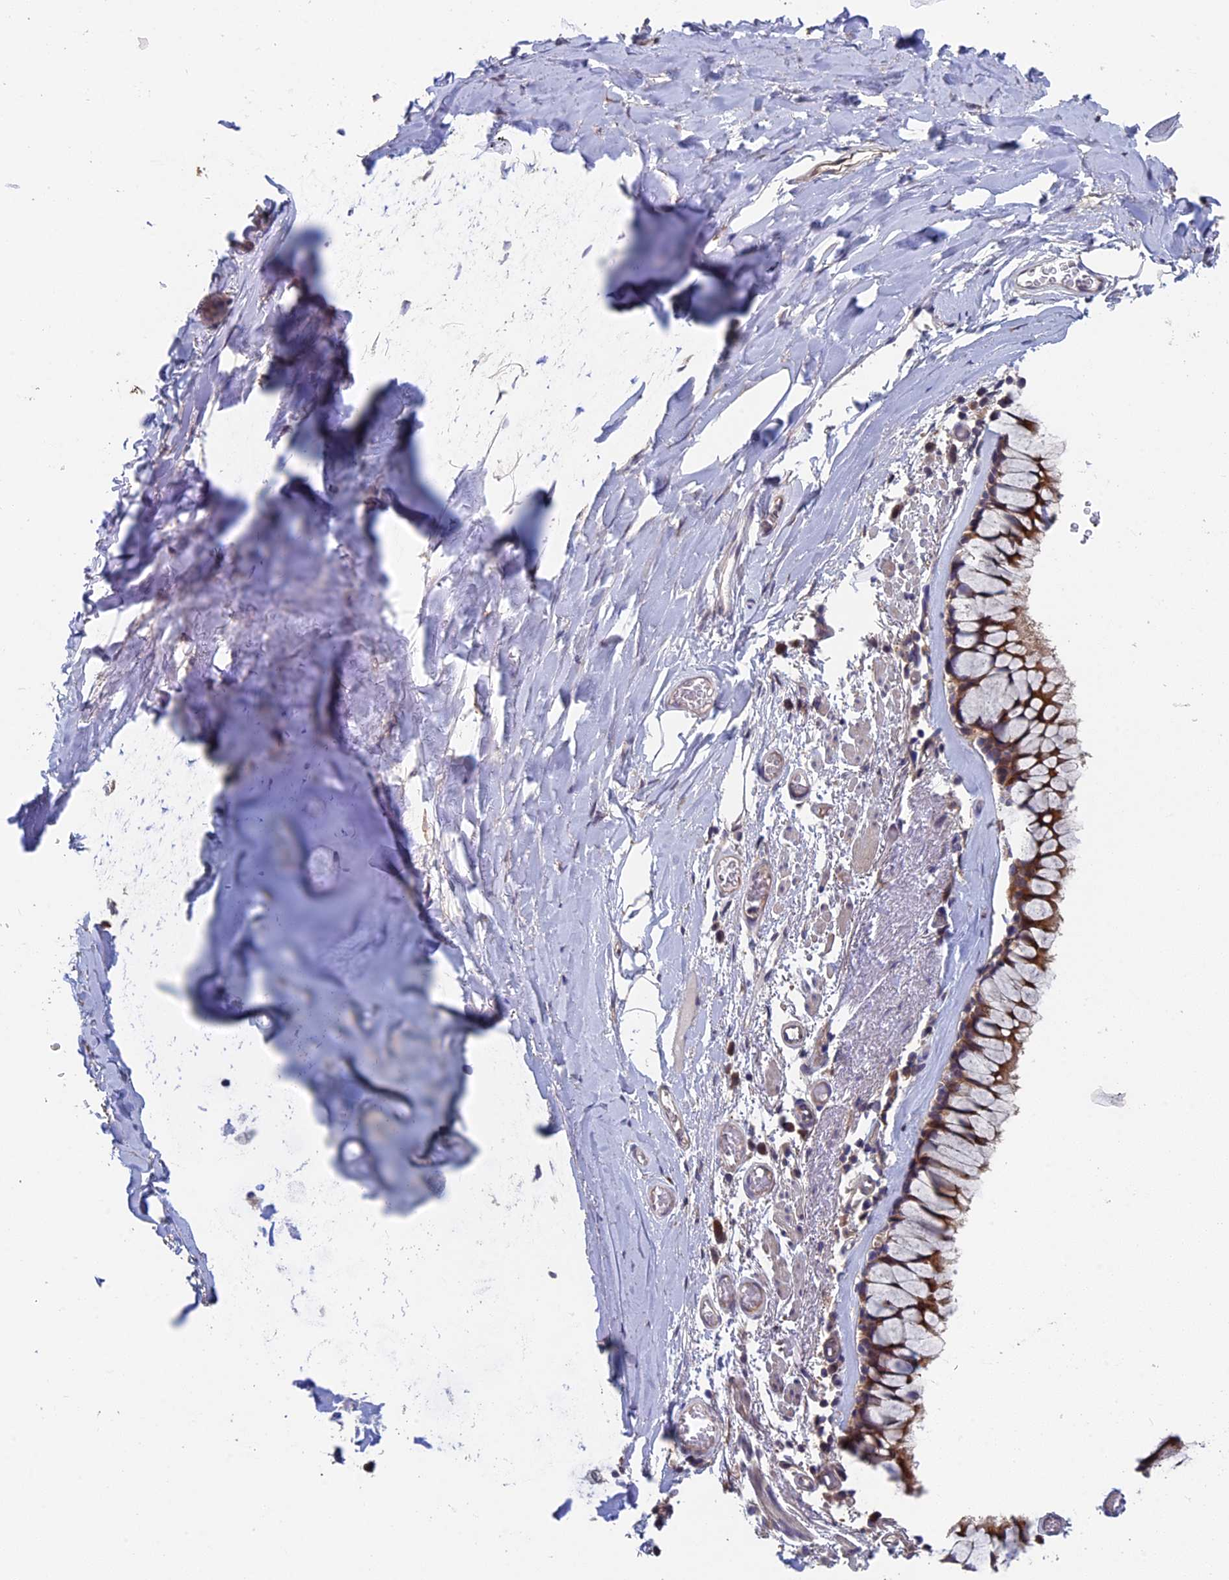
{"staining": {"intensity": "strong", "quantity": ">75%", "location": "cytoplasmic/membranous"}, "tissue": "bronchus", "cell_type": "Respiratory epithelial cells", "image_type": "normal", "snomed": [{"axis": "morphology", "description": "Normal tissue, NOS"}, {"axis": "topography", "description": "Bronchus"}], "caption": "The histopathology image exhibits a brown stain indicating the presence of a protein in the cytoplasmic/membranous of respiratory epithelial cells in bronchus.", "gene": "LCMT1", "patient": {"sex": "male", "age": 65}}